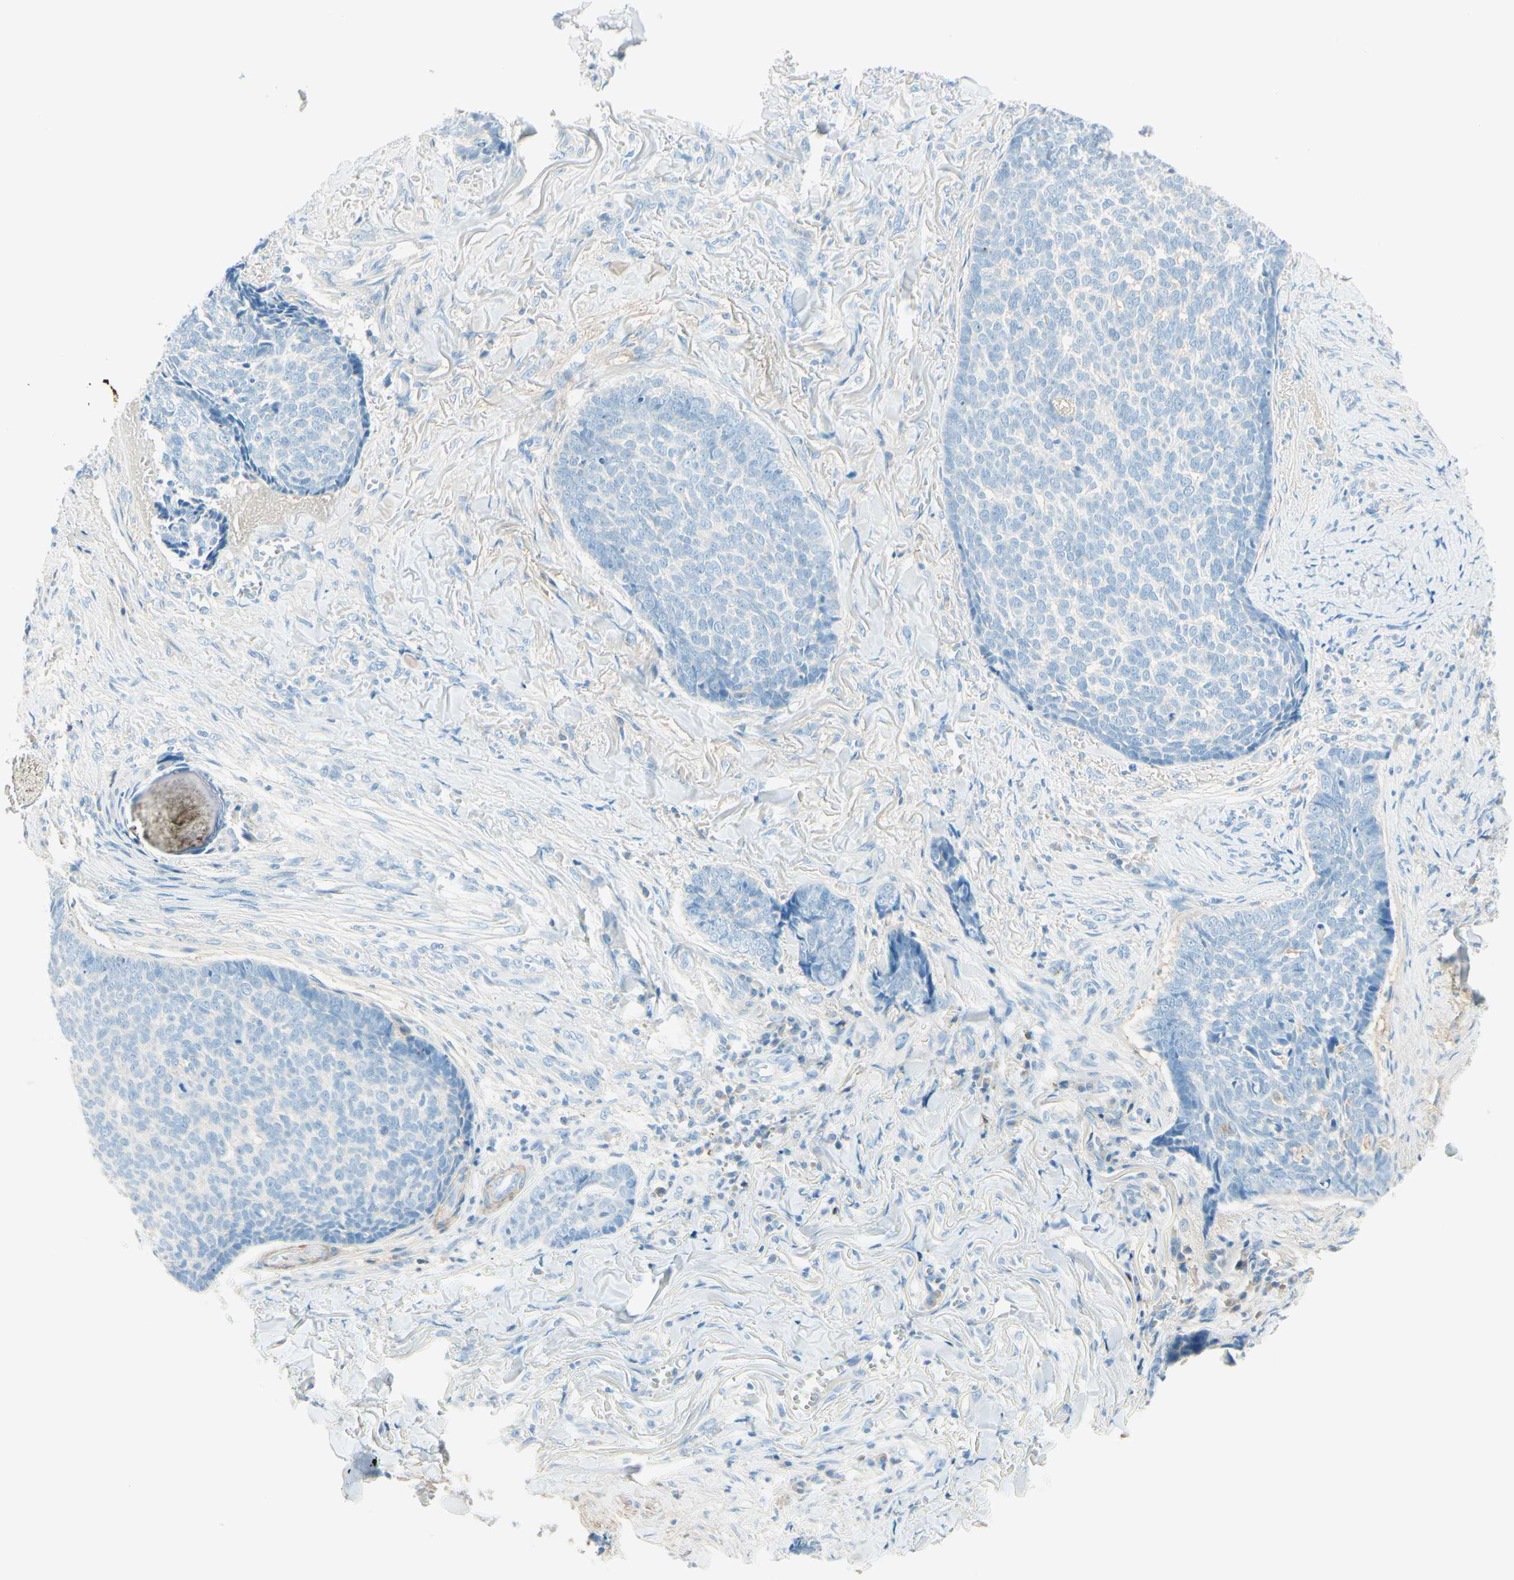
{"staining": {"intensity": "negative", "quantity": "none", "location": "none"}, "tissue": "skin cancer", "cell_type": "Tumor cells", "image_type": "cancer", "snomed": [{"axis": "morphology", "description": "Basal cell carcinoma"}, {"axis": "topography", "description": "Skin"}], "caption": "DAB immunohistochemical staining of human skin cancer displays no significant expression in tumor cells.", "gene": "NCBP2L", "patient": {"sex": "male", "age": 84}}